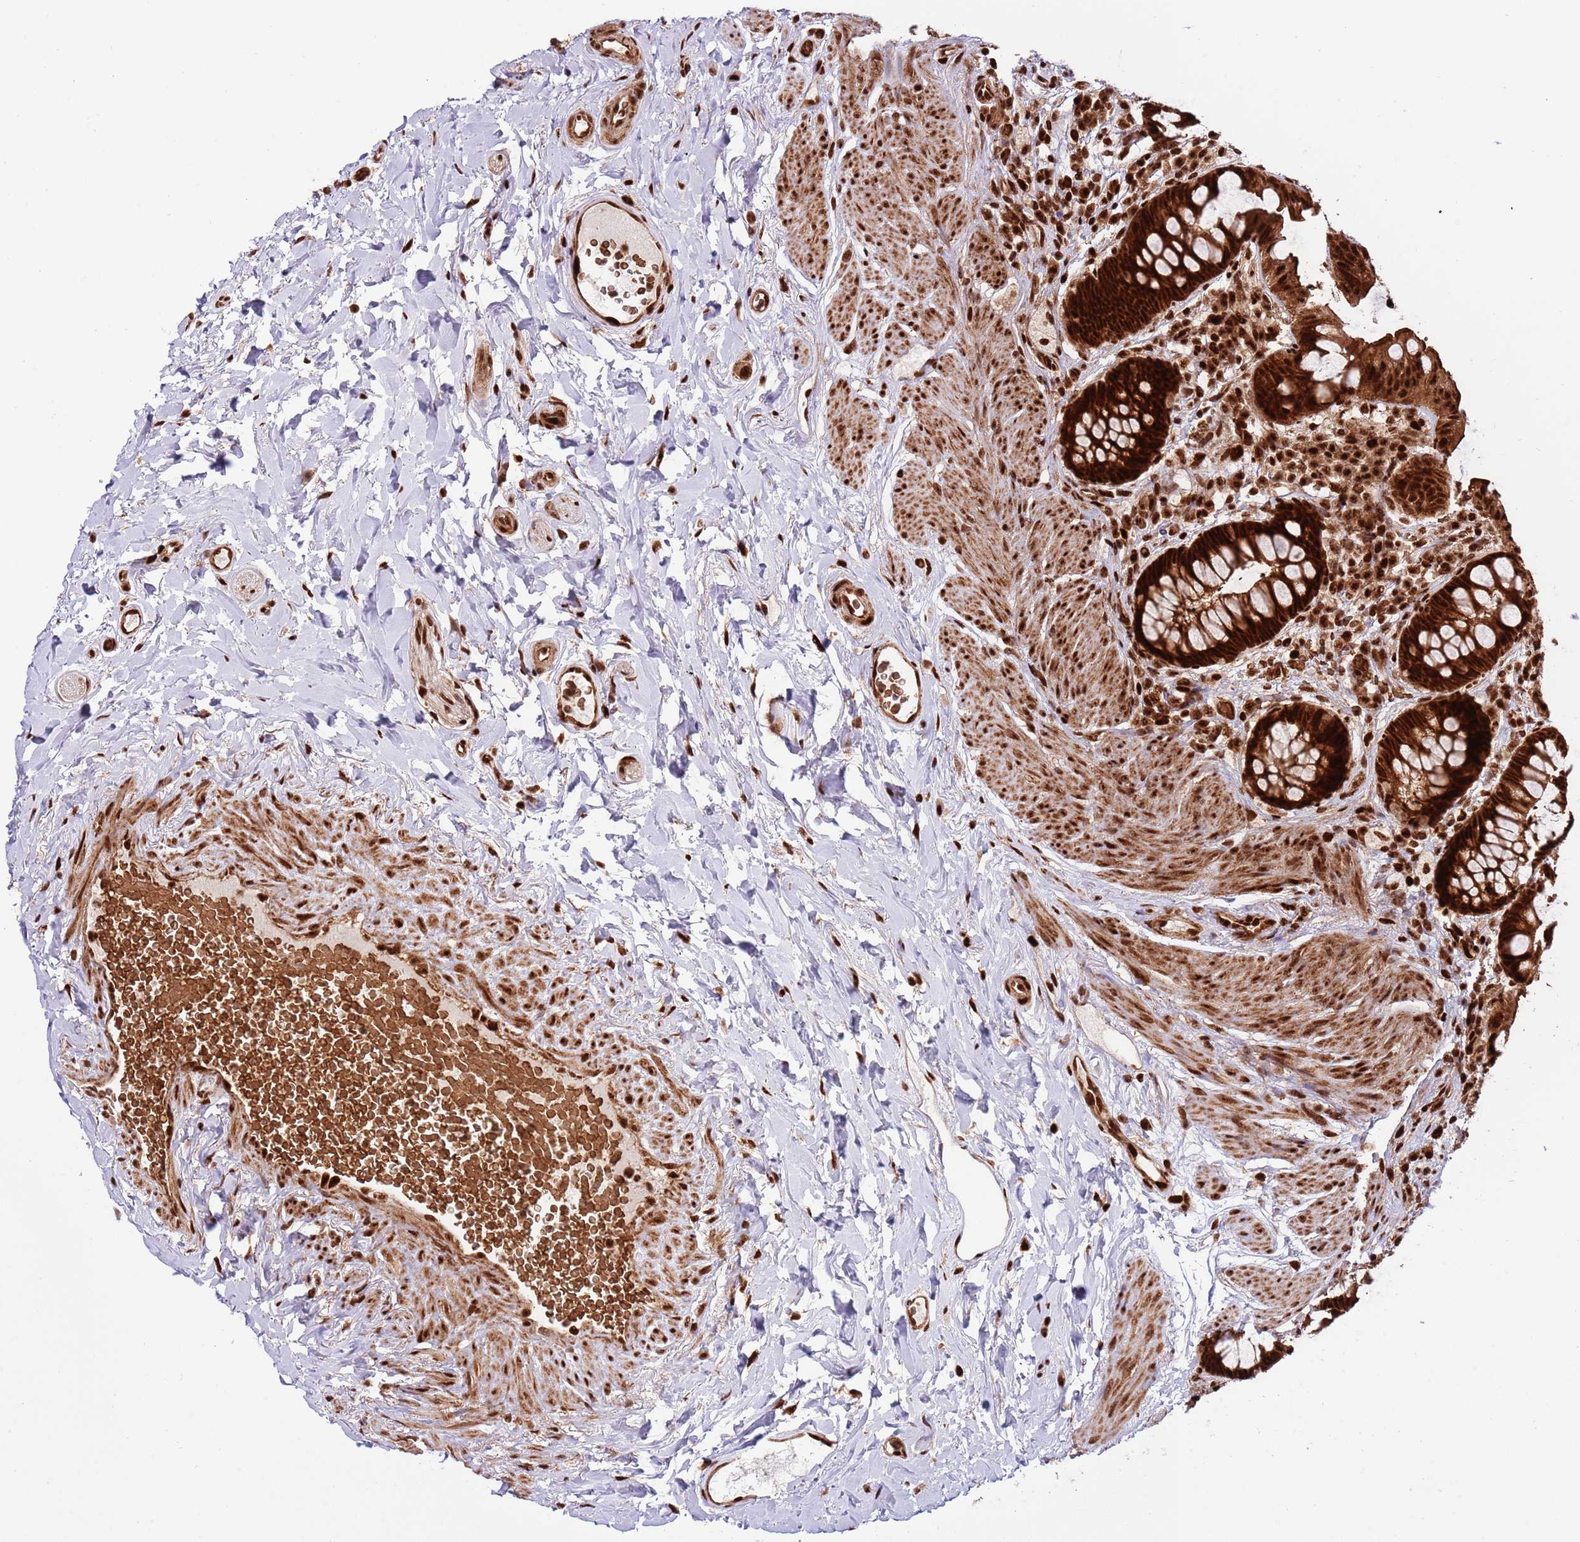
{"staining": {"intensity": "strong", "quantity": ">75%", "location": "cytoplasmic/membranous,nuclear"}, "tissue": "rectum", "cell_type": "Glandular cells", "image_type": "normal", "snomed": [{"axis": "morphology", "description": "Normal tissue, NOS"}, {"axis": "topography", "description": "Rectum"}, {"axis": "topography", "description": "Peripheral nerve tissue"}], "caption": "Rectum stained with a brown dye reveals strong cytoplasmic/membranous,nuclear positive staining in approximately >75% of glandular cells.", "gene": "RIF1", "patient": {"sex": "female", "age": 69}}